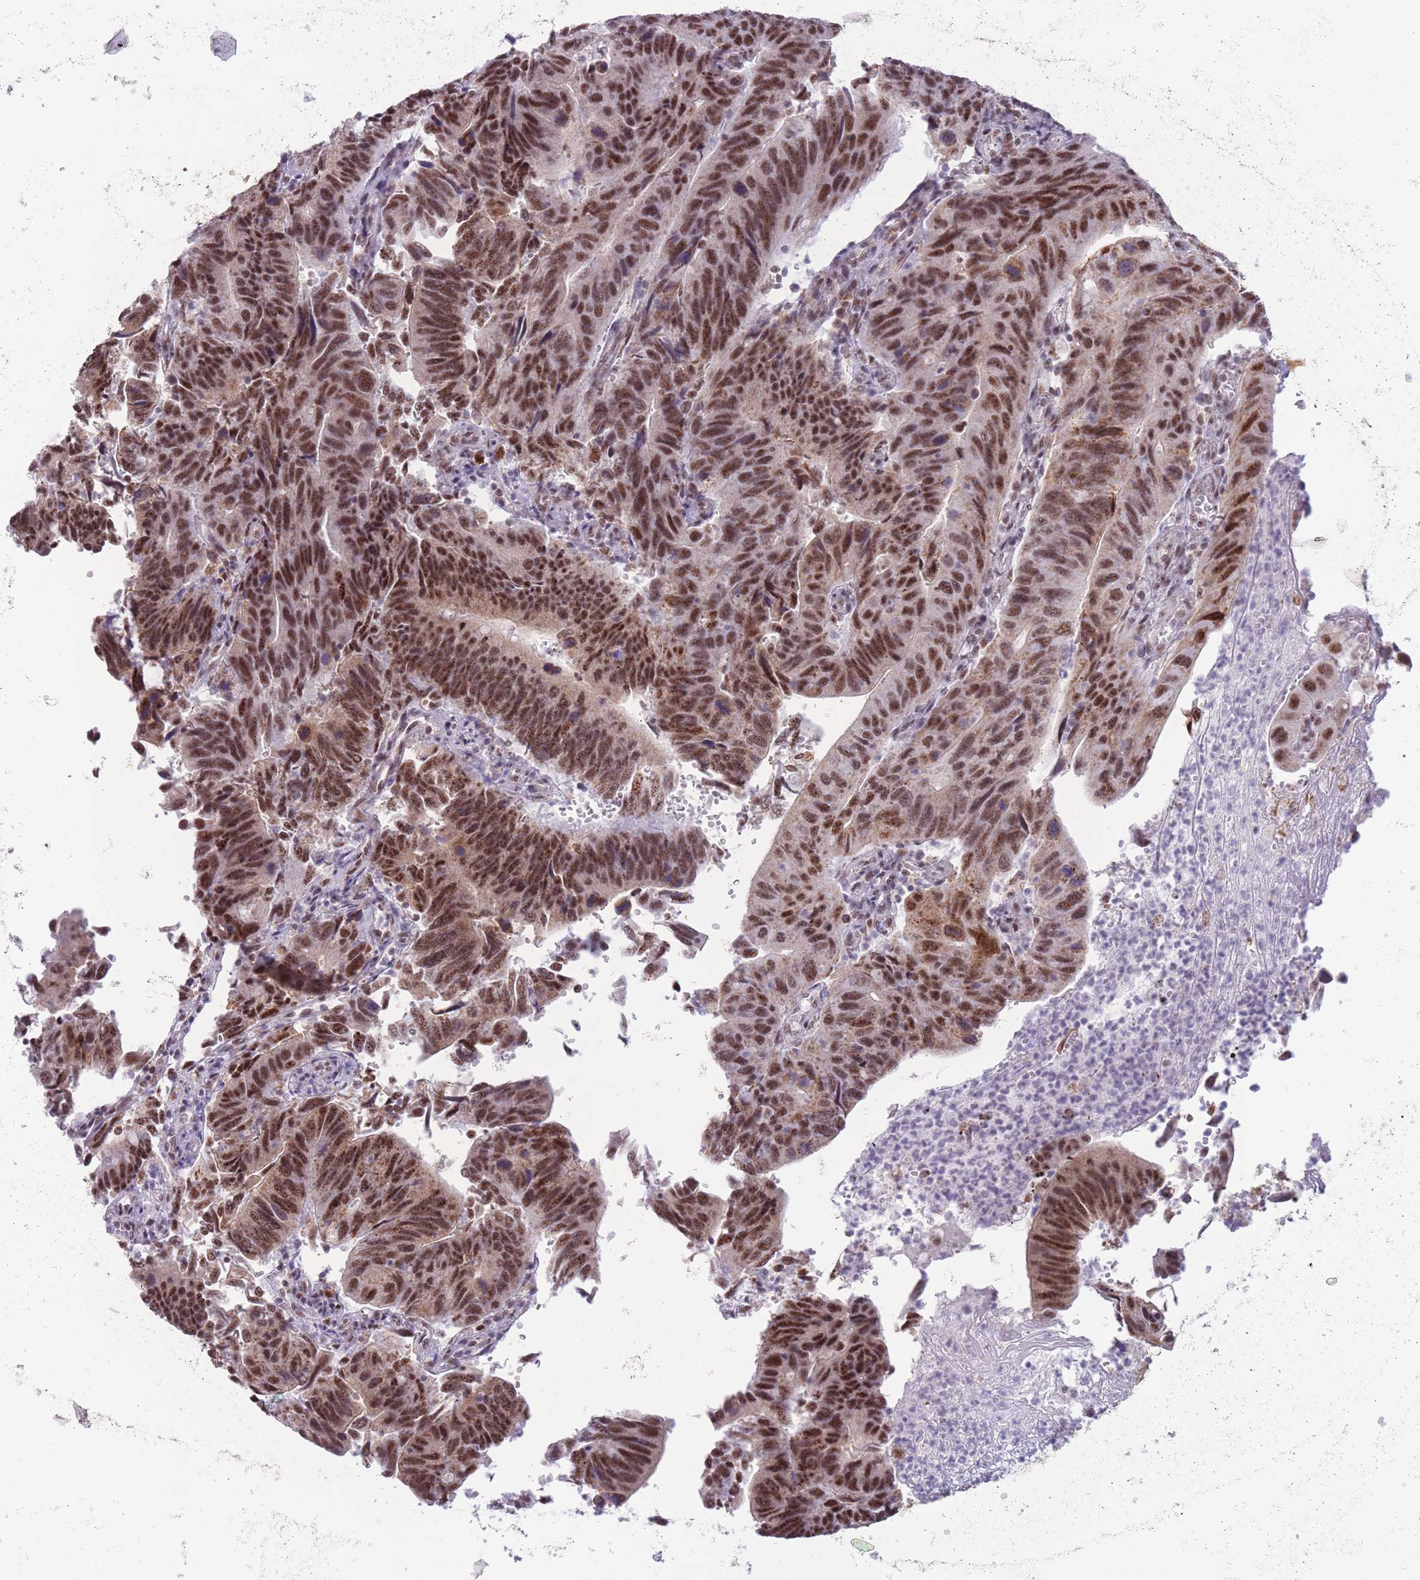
{"staining": {"intensity": "strong", "quantity": ">75%", "location": "nuclear"}, "tissue": "stomach cancer", "cell_type": "Tumor cells", "image_type": "cancer", "snomed": [{"axis": "morphology", "description": "Adenocarcinoma, NOS"}, {"axis": "topography", "description": "Stomach"}], "caption": "Immunohistochemical staining of stomach adenocarcinoma reveals high levels of strong nuclear expression in about >75% of tumor cells. Using DAB (brown) and hematoxylin (blue) stains, captured at high magnification using brightfield microscopy.", "gene": "CYP2B6", "patient": {"sex": "male", "age": 59}}